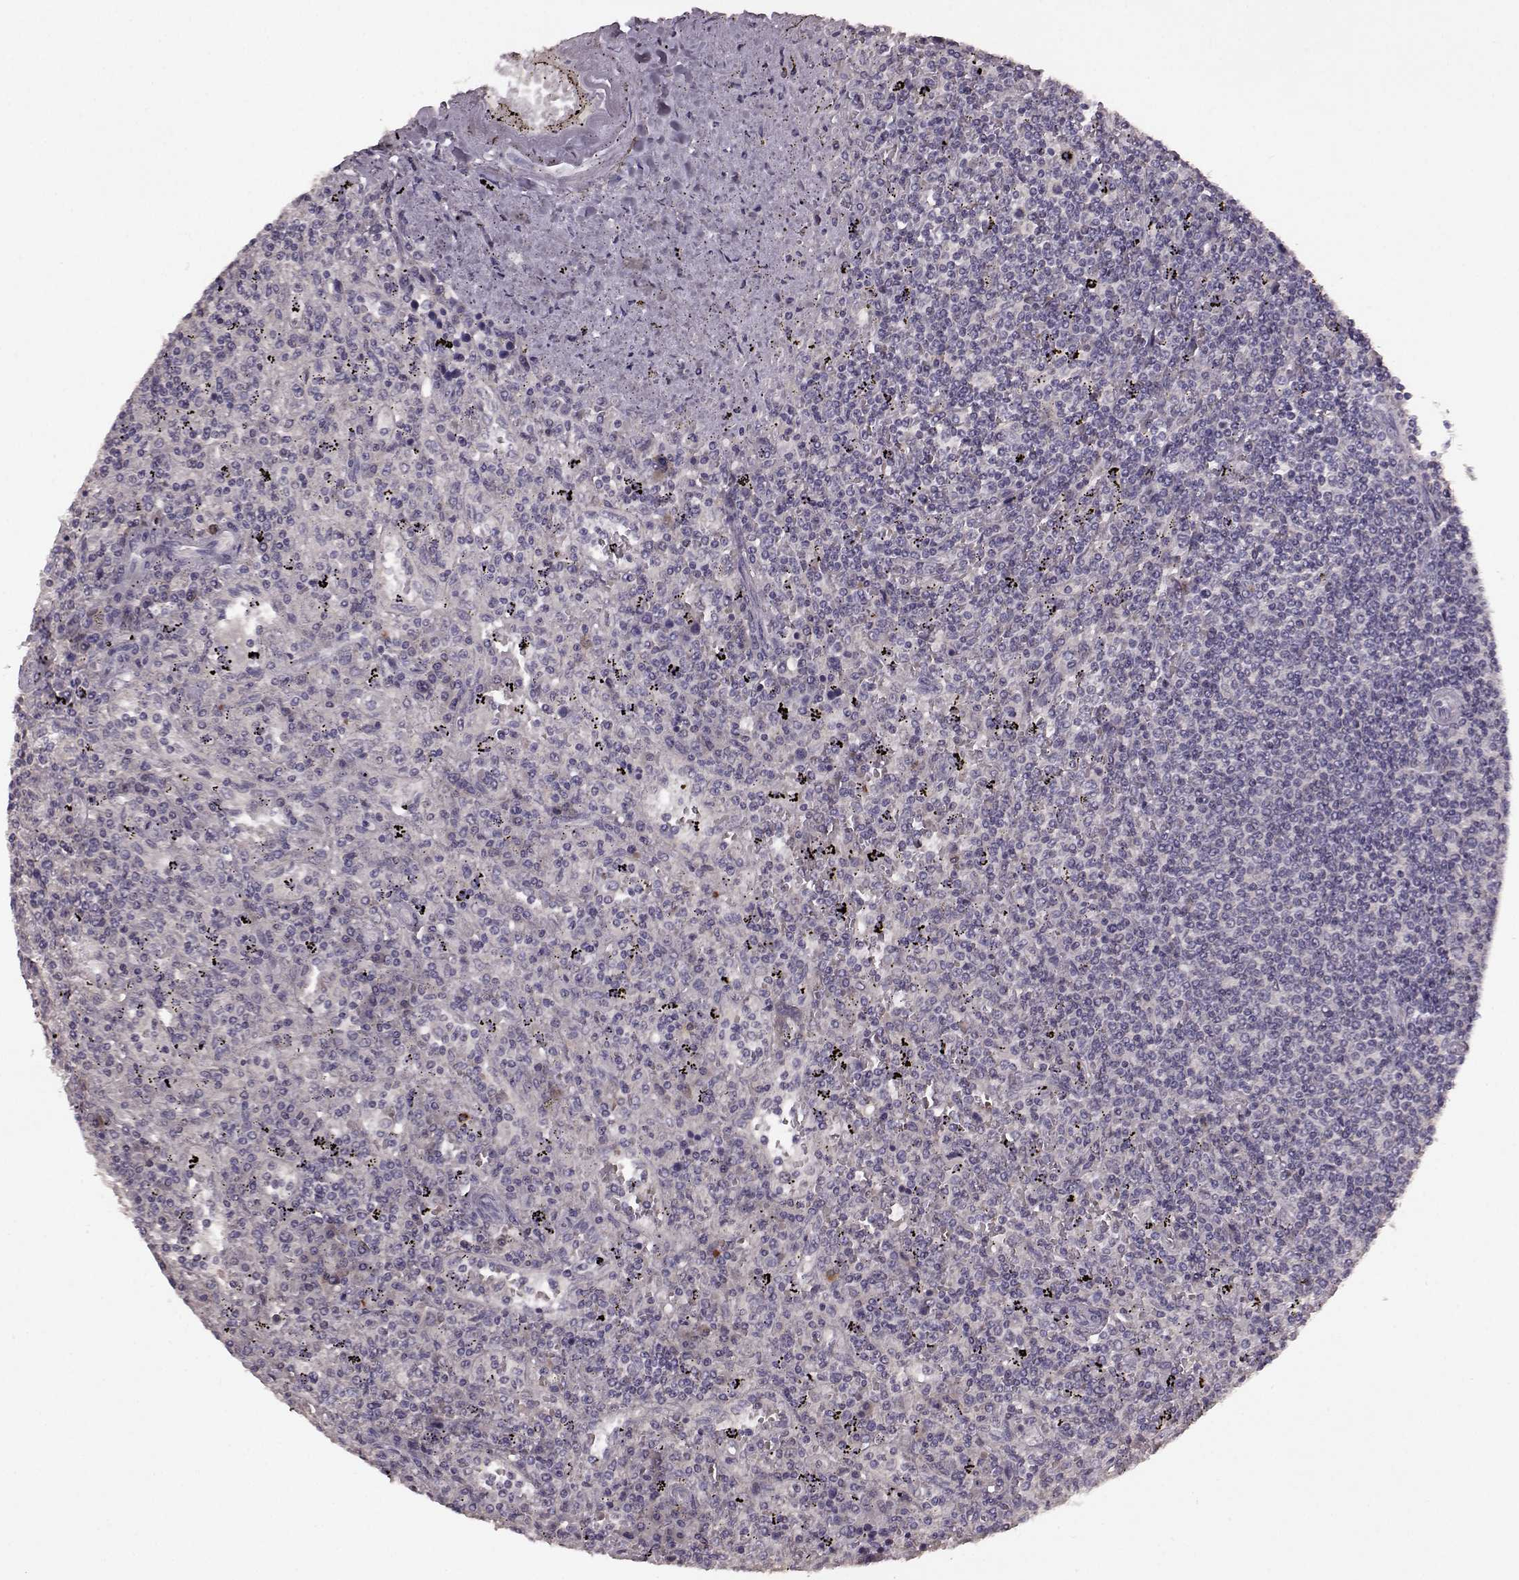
{"staining": {"intensity": "negative", "quantity": "none", "location": "none"}, "tissue": "lymphoma", "cell_type": "Tumor cells", "image_type": "cancer", "snomed": [{"axis": "morphology", "description": "Malignant lymphoma, non-Hodgkin's type, Low grade"}, {"axis": "topography", "description": "Spleen"}], "caption": "Immunohistochemical staining of human lymphoma exhibits no significant positivity in tumor cells.", "gene": "SLC52A3", "patient": {"sex": "male", "age": 62}}